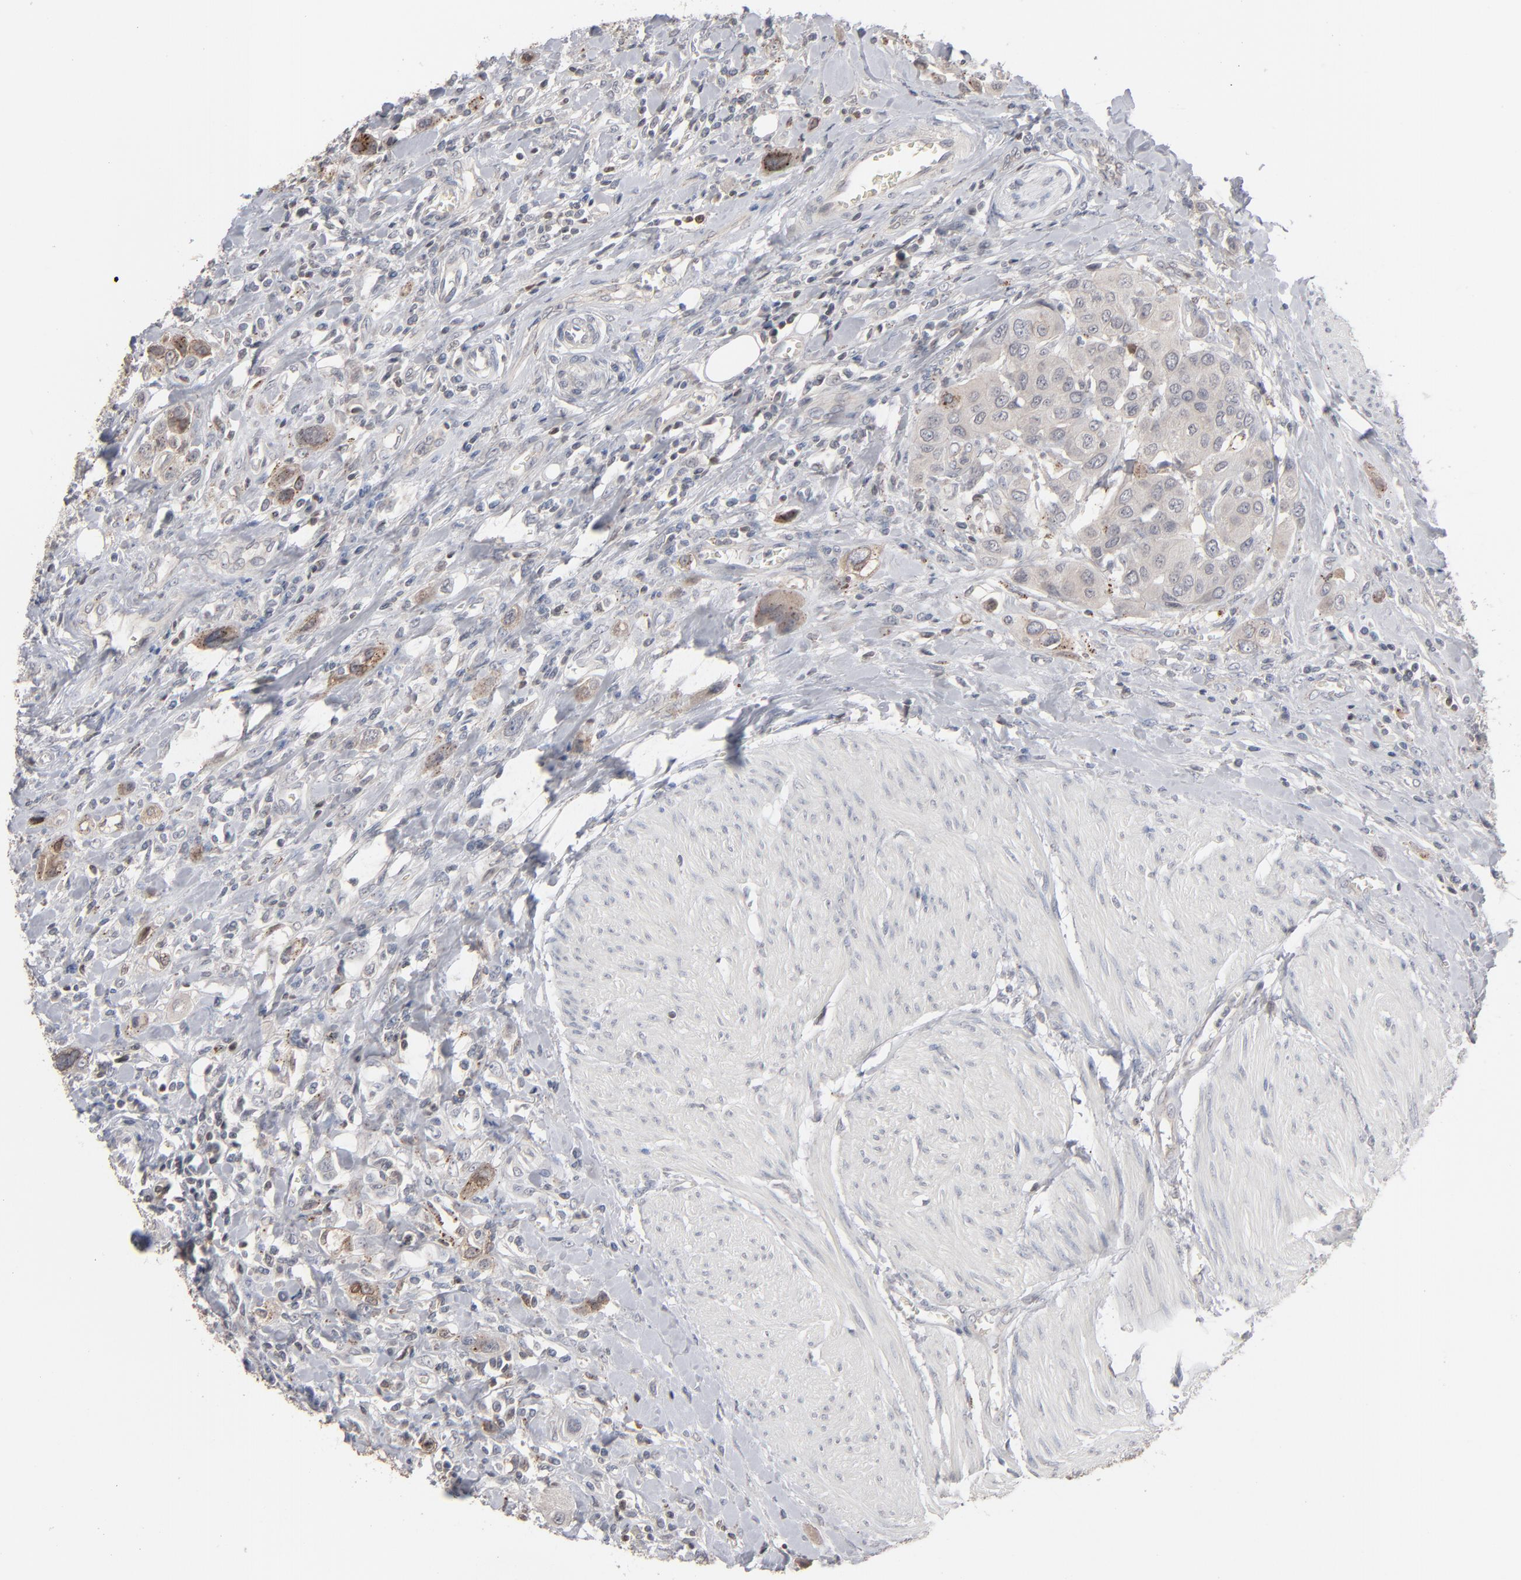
{"staining": {"intensity": "weak", "quantity": "25%-75%", "location": "cytoplasmic/membranous"}, "tissue": "urothelial cancer", "cell_type": "Tumor cells", "image_type": "cancer", "snomed": [{"axis": "morphology", "description": "Urothelial carcinoma, High grade"}, {"axis": "topography", "description": "Urinary bladder"}], "caption": "There is low levels of weak cytoplasmic/membranous staining in tumor cells of high-grade urothelial carcinoma, as demonstrated by immunohistochemical staining (brown color).", "gene": "STAT4", "patient": {"sex": "male", "age": 50}}